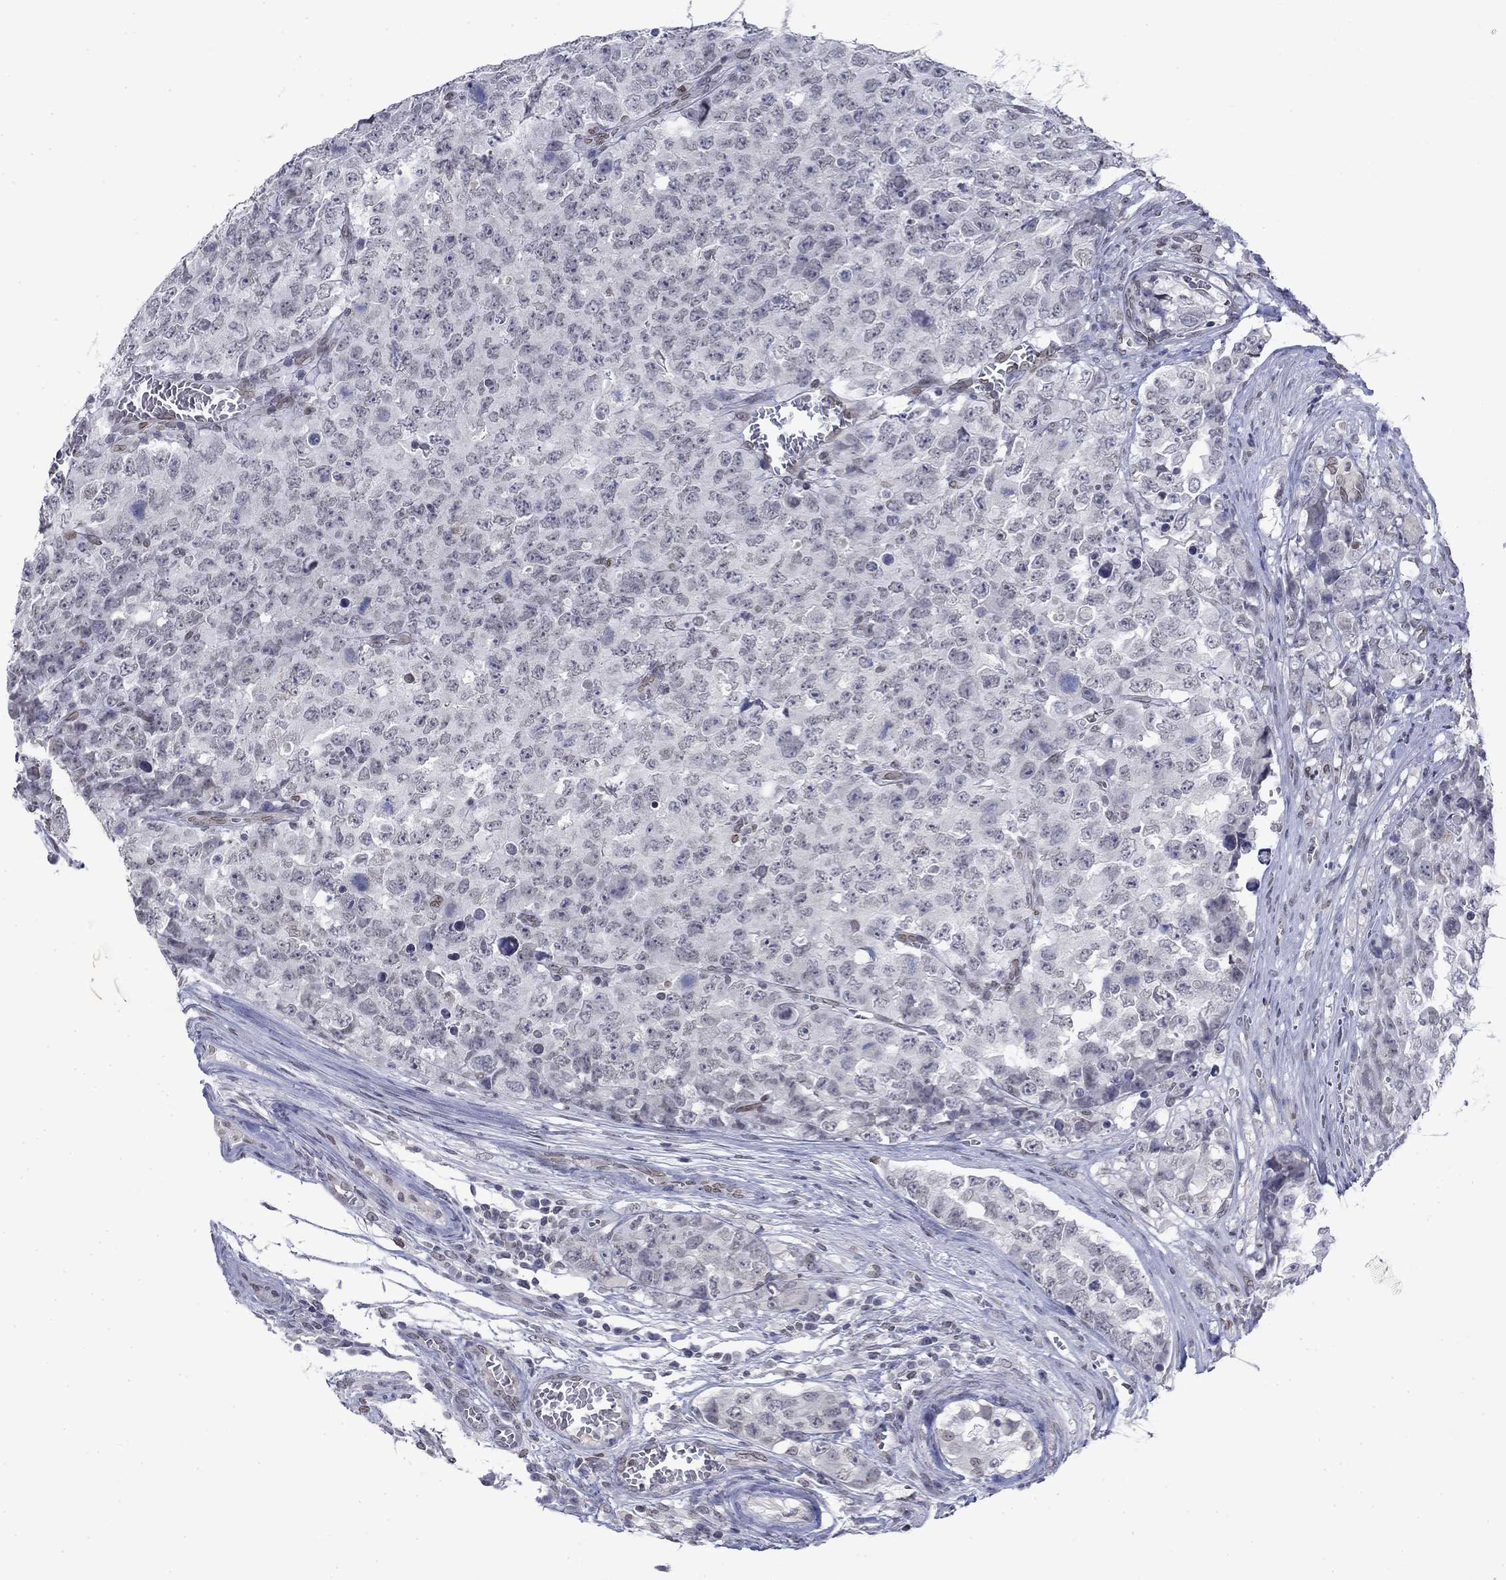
{"staining": {"intensity": "negative", "quantity": "none", "location": "none"}, "tissue": "testis cancer", "cell_type": "Tumor cells", "image_type": "cancer", "snomed": [{"axis": "morphology", "description": "Carcinoma, Embryonal, NOS"}, {"axis": "topography", "description": "Testis"}], "caption": "Tumor cells are negative for brown protein staining in testis embryonal carcinoma.", "gene": "TOR1AIP1", "patient": {"sex": "male", "age": 23}}